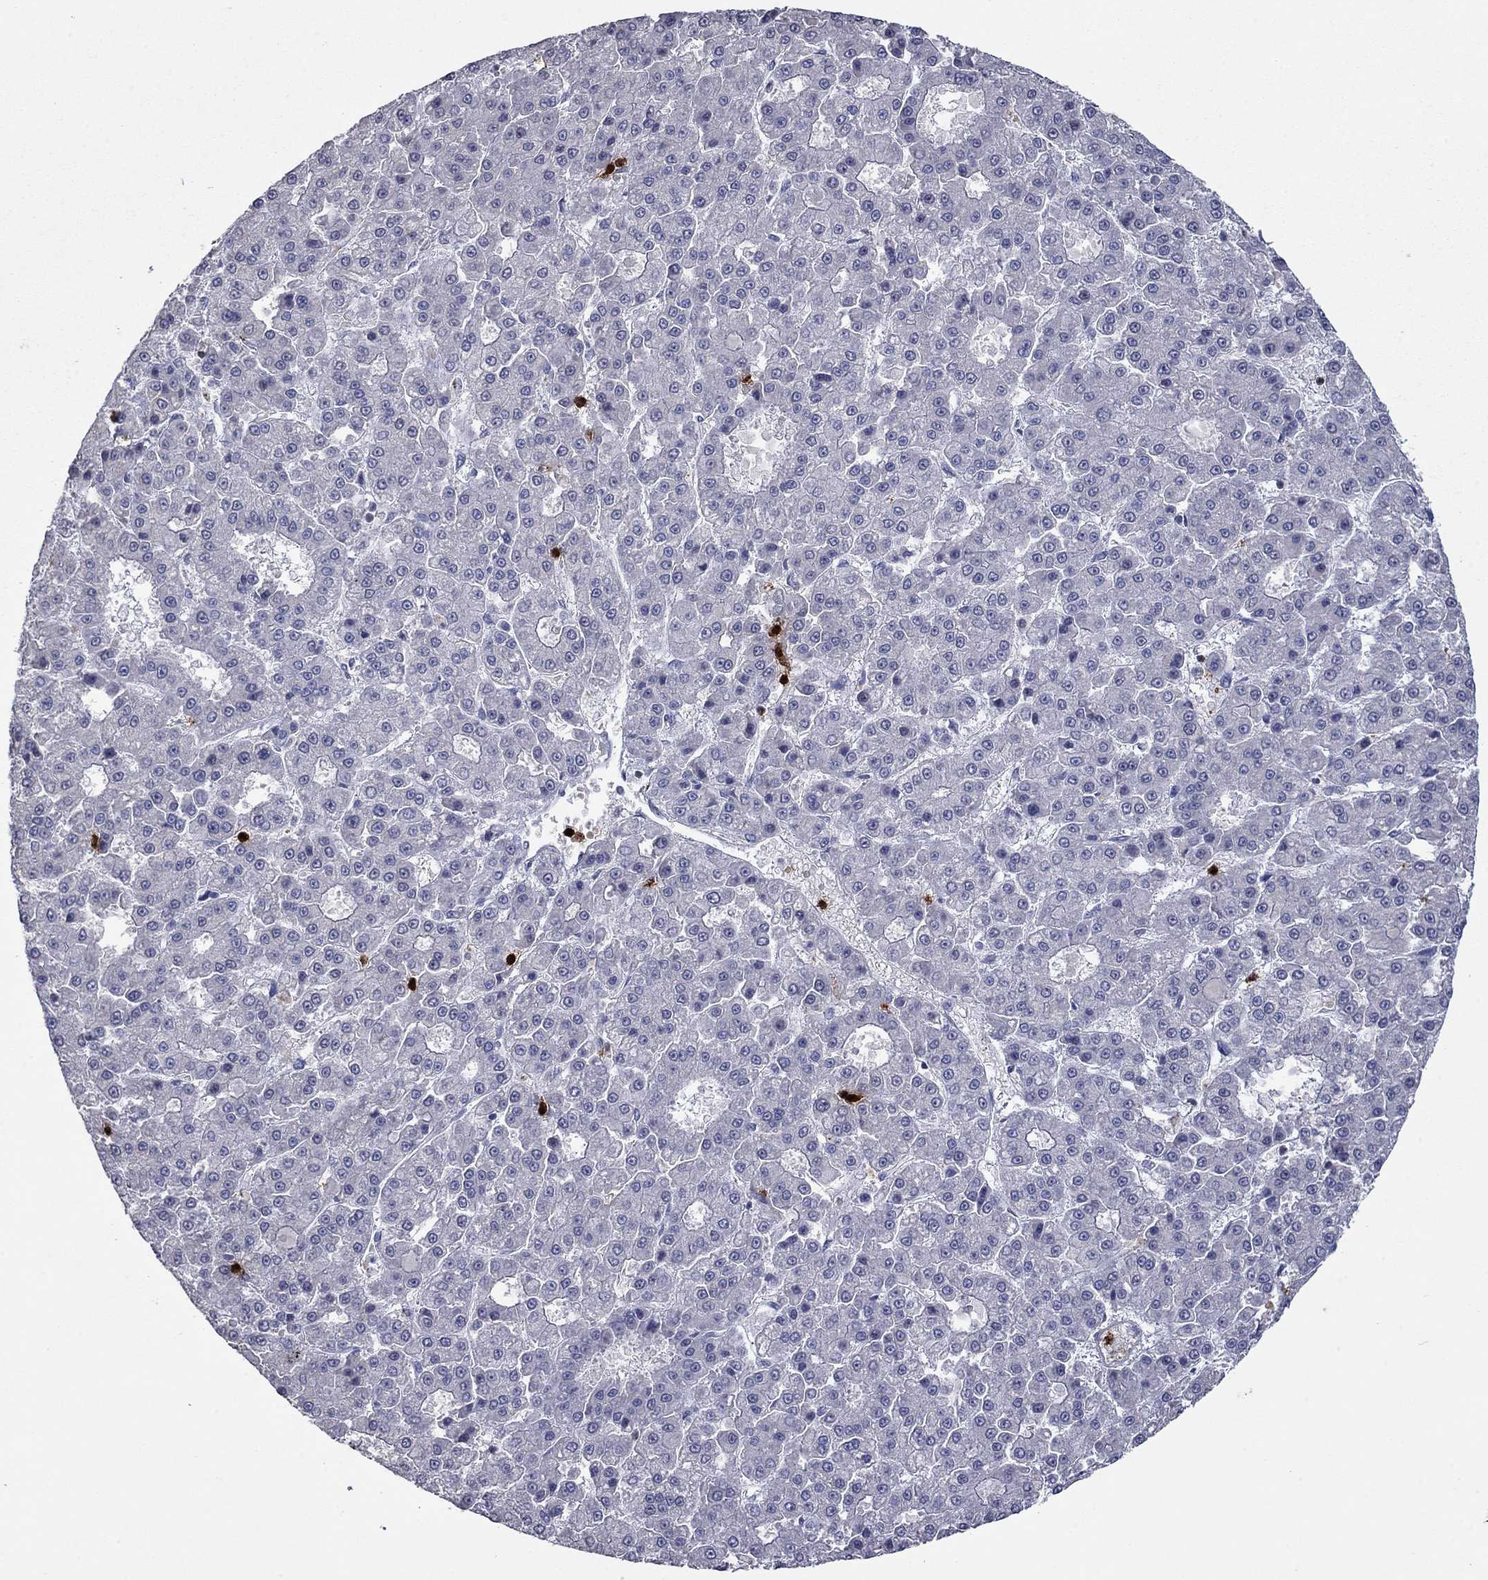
{"staining": {"intensity": "negative", "quantity": "none", "location": "none"}, "tissue": "liver cancer", "cell_type": "Tumor cells", "image_type": "cancer", "snomed": [{"axis": "morphology", "description": "Carcinoma, Hepatocellular, NOS"}, {"axis": "topography", "description": "Liver"}], "caption": "An image of human hepatocellular carcinoma (liver) is negative for staining in tumor cells.", "gene": "CCL5", "patient": {"sex": "male", "age": 70}}